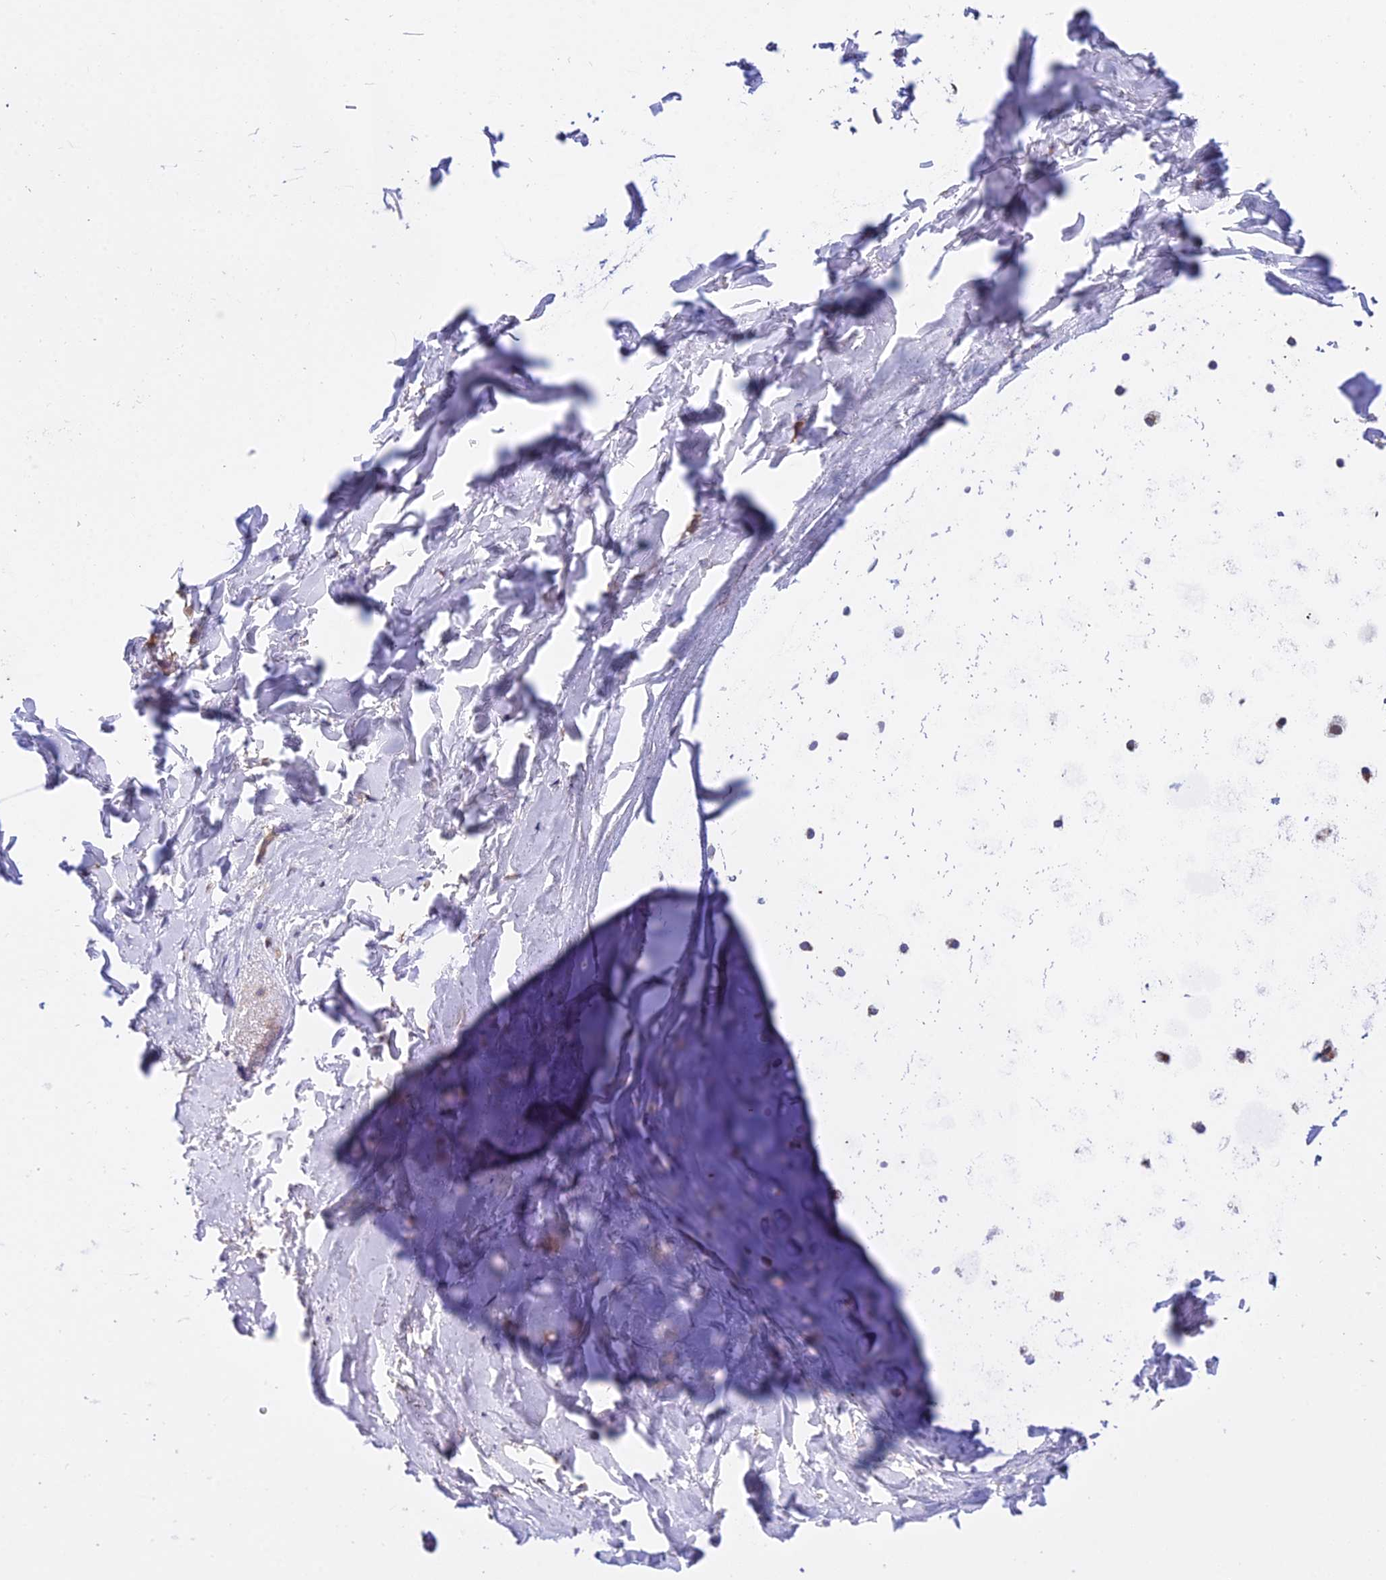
{"staining": {"intensity": "weak", "quantity": ">75%", "location": "cytoplasmic/membranous"}, "tissue": "adipose tissue", "cell_type": "Adipocytes", "image_type": "normal", "snomed": [{"axis": "morphology", "description": "Normal tissue, NOS"}, {"axis": "topography", "description": "Lymph node"}, {"axis": "topography", "description": "Bronchus"}], "caption": "Immunohistochemical staining of benign adipose tissue exhibits >75% levels of weak cytoplasmic/membranous protein staining in about >75% of adipocytes. The protein of interest is stained brown, and the nuclei are stained in blue (DAB (3,3'-diaminobenzidine) IHC with brightfield microscopy, high magnification).", "gene": "TRIM43B", "patient": {"sex": "male", "age": 63}}